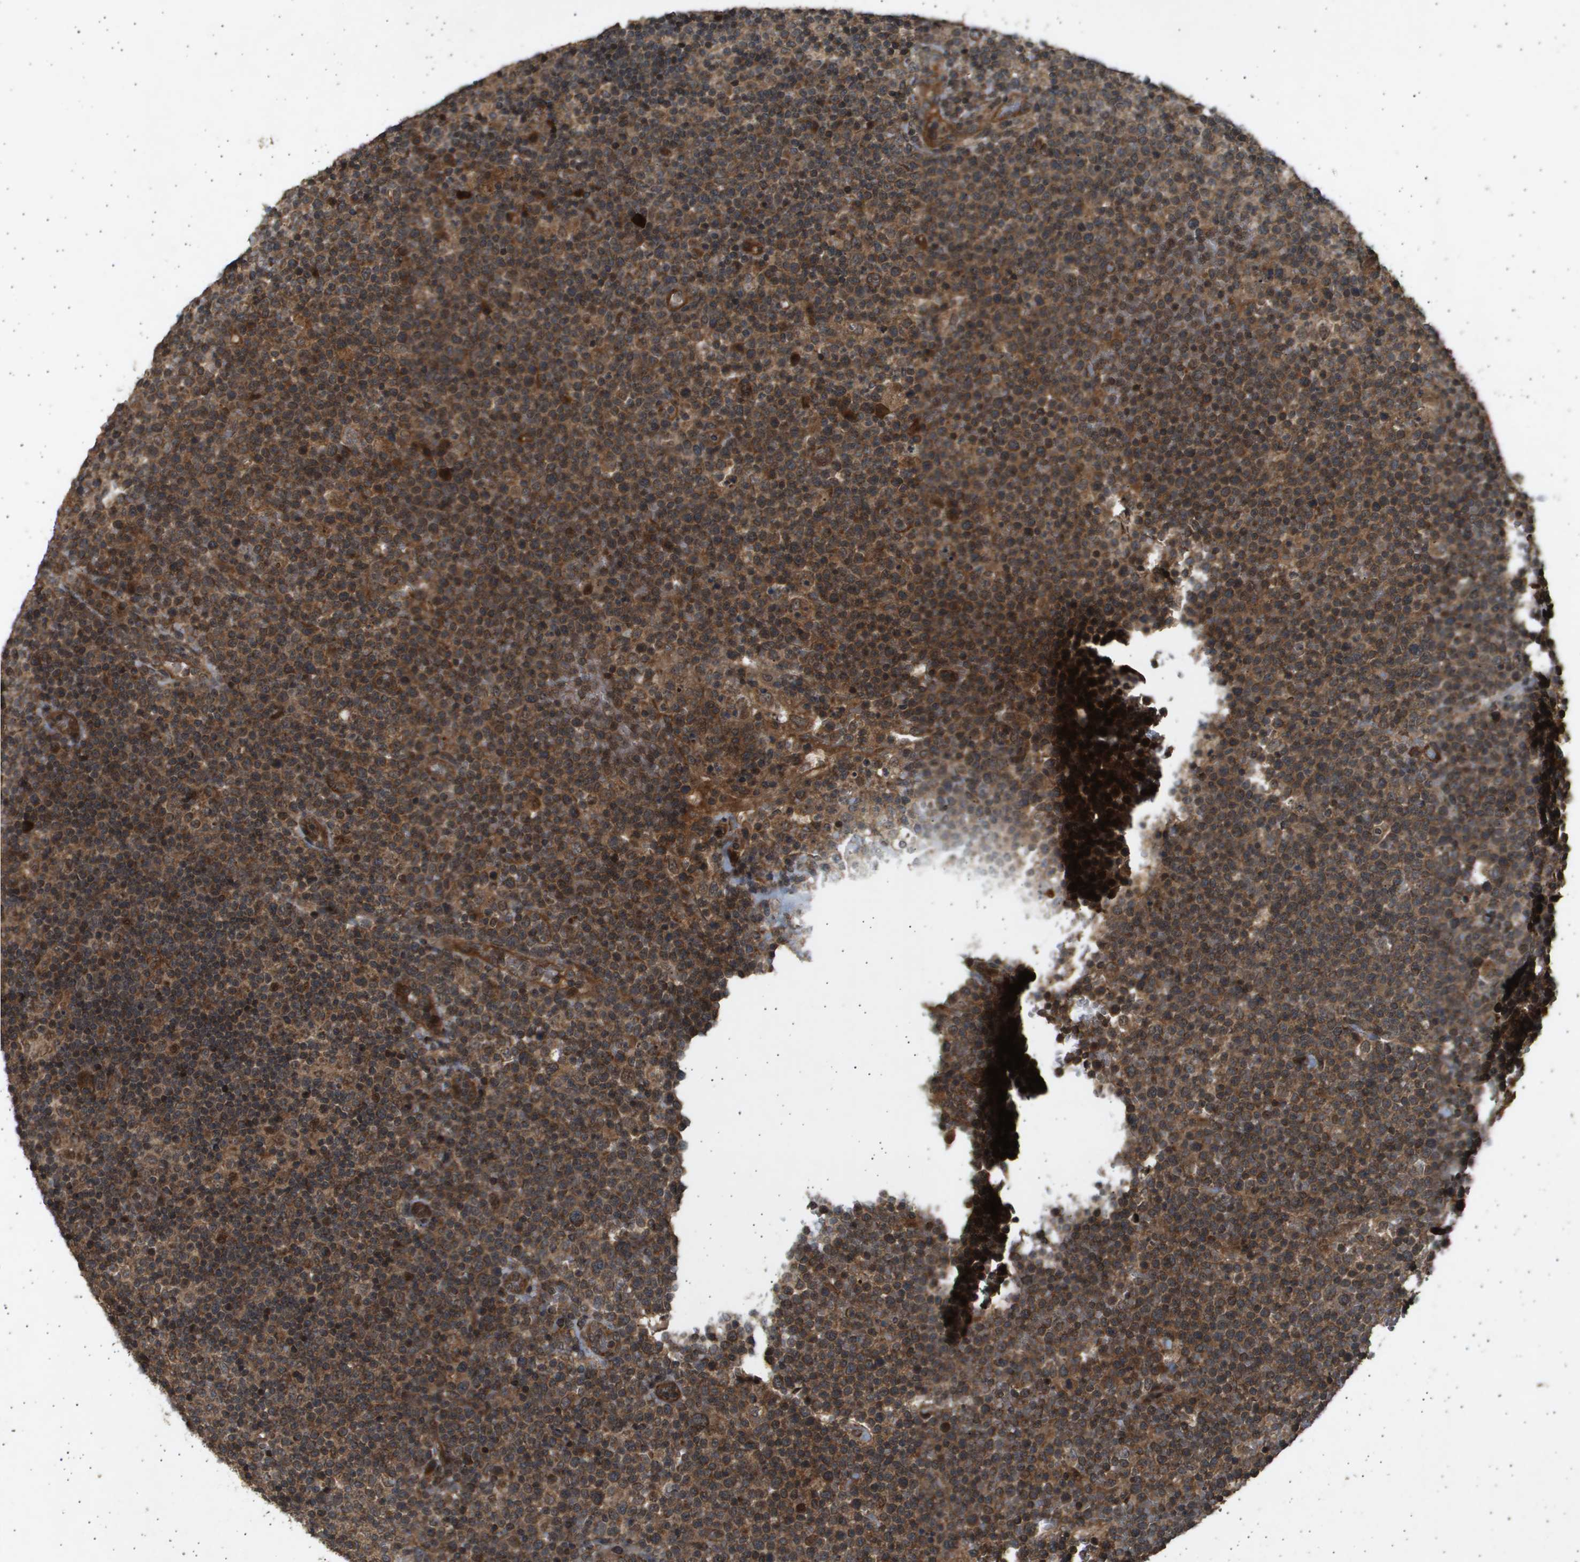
{"staining": {"intensity": "strong", "quantity": ">75%", "location": "cytoplasmic/membranous,nuclear"}, "tissue": "lymphoma", "cell_type": "Tumor cells", "image_type": "cancer", "snomed": [{"axis": "morphology", "description": "Malignant lymphoma, non-Hodgkin's type, High grade"}, {"axis": "topography", "description": "Lymph node"}], "caption": "This is a photomicrograph of immunohistochemistry staining of lymphoma, which shows strong staining in the cytoplasmic/membranous and nuclear of tumor cells.", "gene": "TNRC6A", "patient": {"sex": "male", "age": 61}}